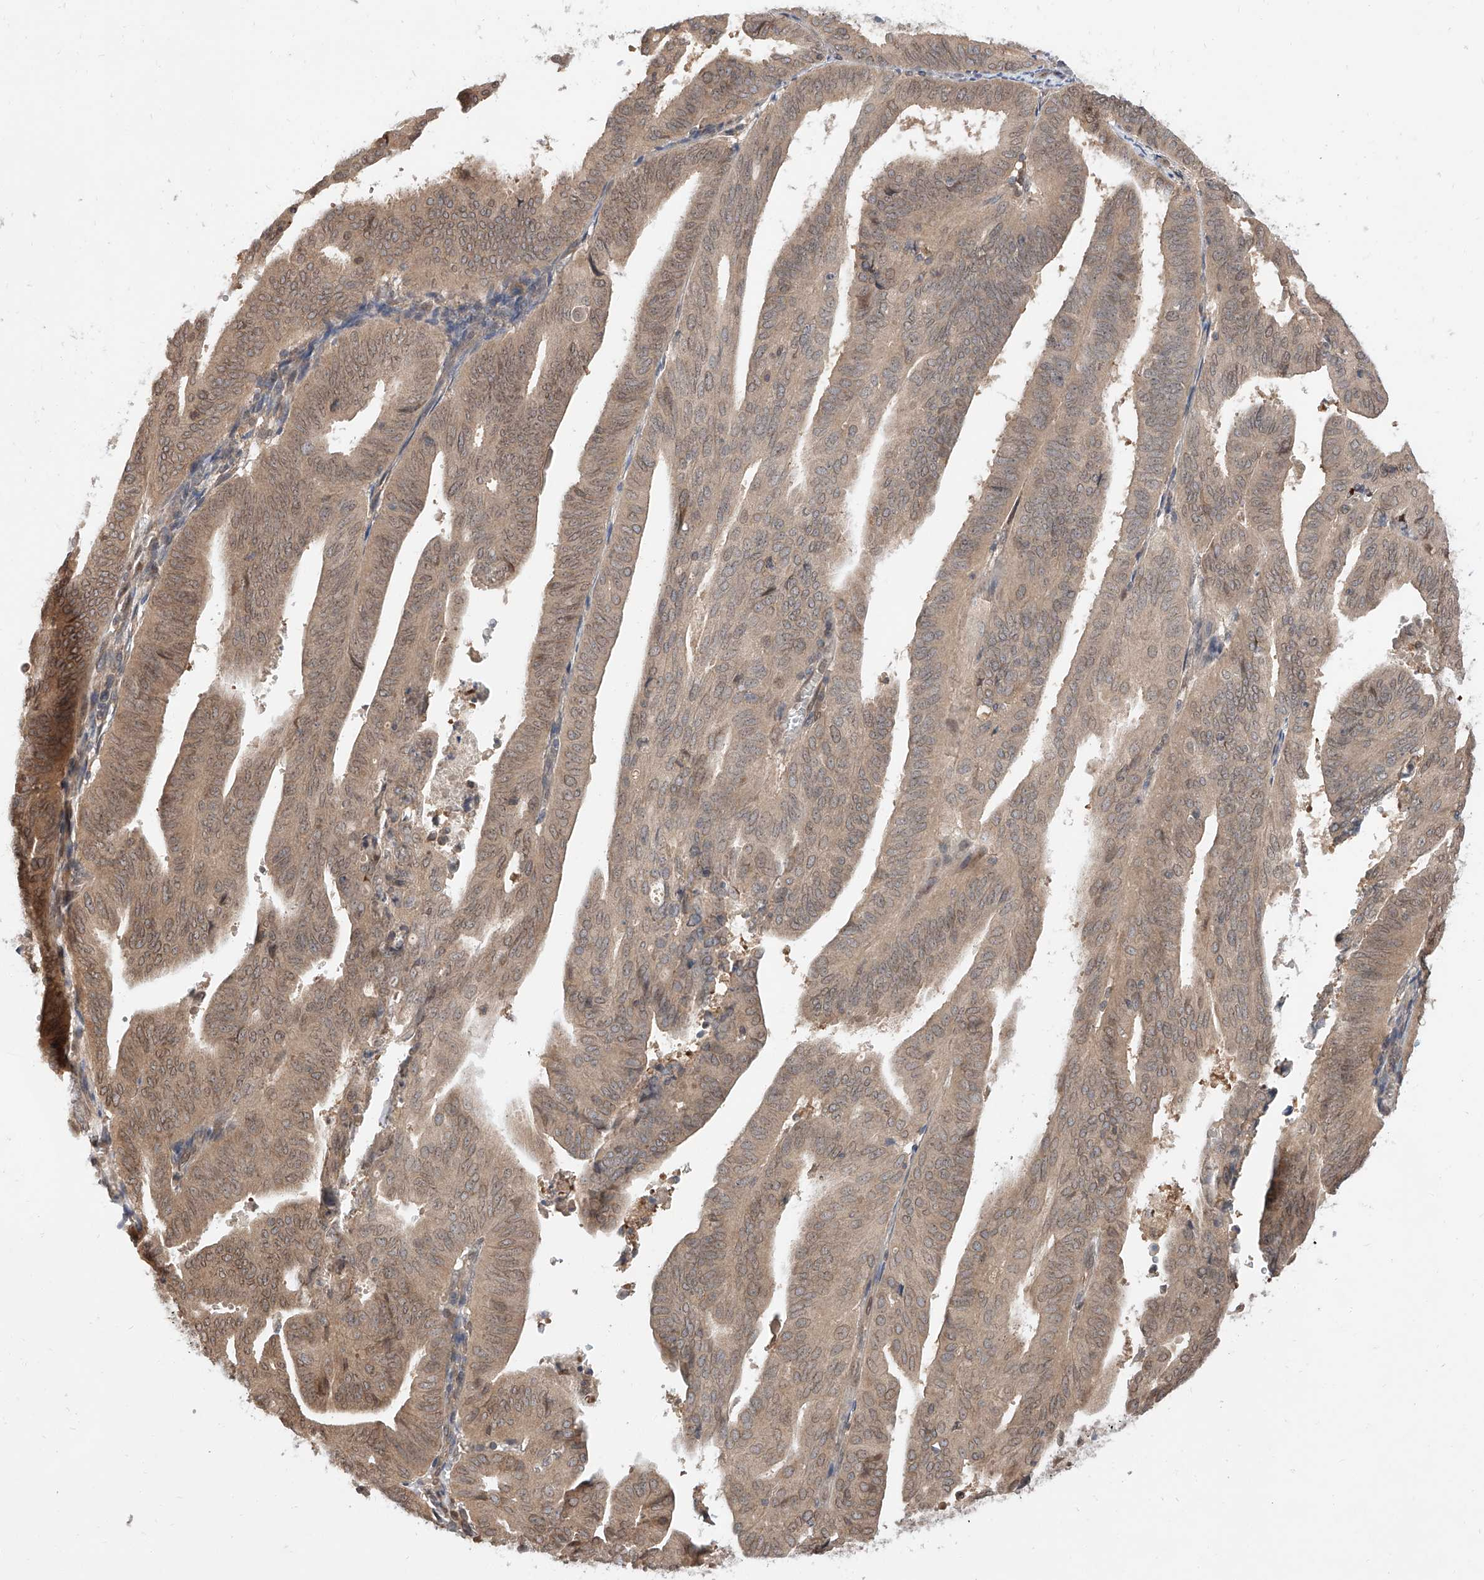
{"staining": {"intensity": "moderate", "quantity": ">75%", "location": "cytoplasmic/membranous"}, "tissue": "endometrial cancer", "cell_type": "Tumor cells", "image_type": "cancer", "snomed": [{"axis": "morphology", "description": "Adenocarcinoma, NOS"}, {"axis": "topography", "description": "Uterus"}], "caption": "Immunohistochemistry (IHC) of endometrial cancer (adenocarcinoma) demonstrates medium levels of moderate cytoplasmic/membranous positivity in approximately >75% of tumor cells.", "gene": "DIRAS3", "patient": {"sex": "female", "age": 77}}